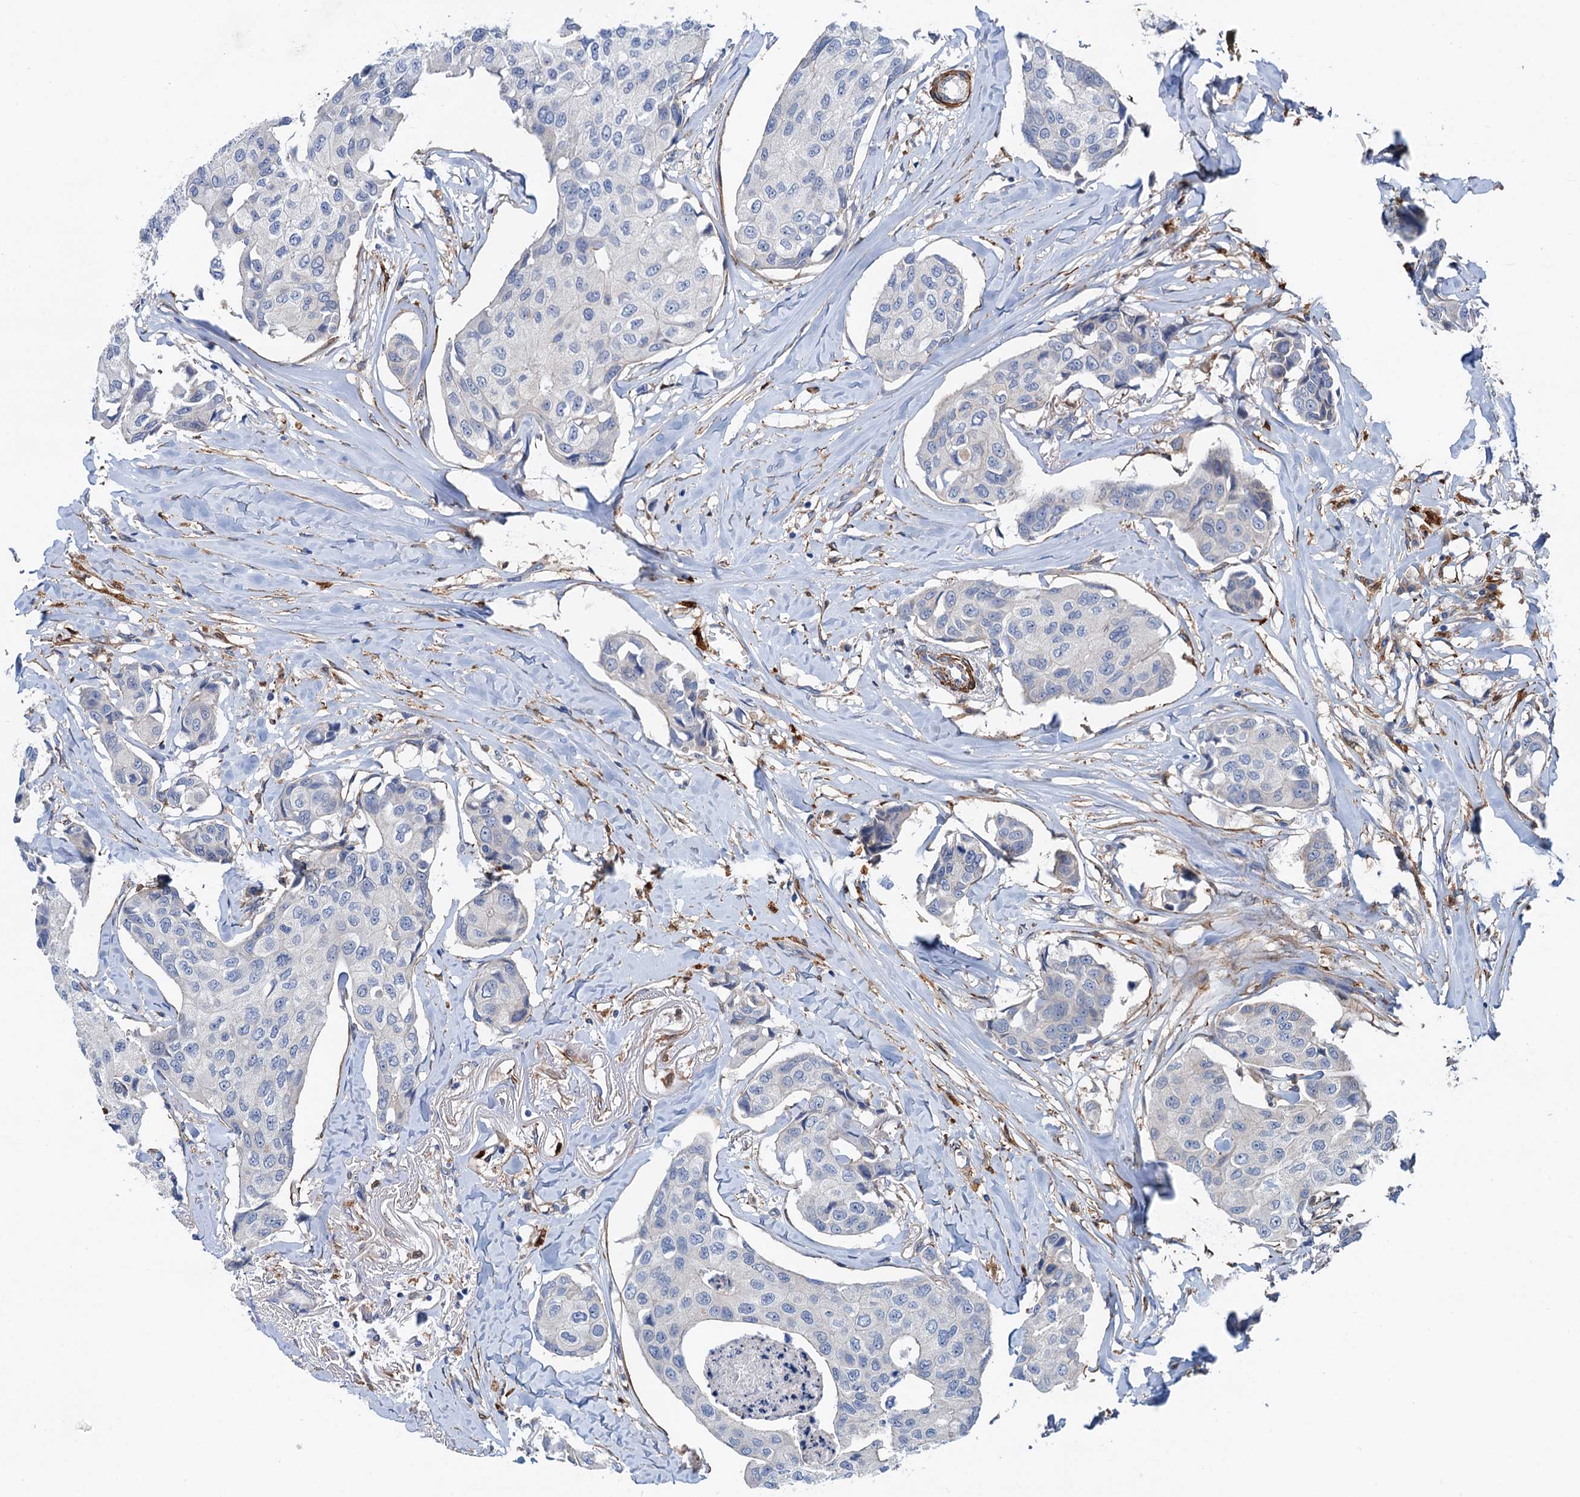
{"staining": {"intensity": "negative", "quantity": "none", "location": "none"}, "tissue": "breast cancer", "cell_type": "Tumor cells", "image_type": "cancer", "snomed": [{"axis": "morphology", "description": "Duct carcinoma"}, {"axis": "topography", "description": "Breast"}], "caption": "The immunohistochemistry micrograph has no significant expression in tumor cells of breast cancer (infiltrating ductal carcinoma) tissue. Brightfield microscopy of immunohistochemistry stained with DAB (brown) and hematoxylin (blue), captured at high magnification.", "gene": "CSTPP1", "patient": {"sex": "female", "age": 80}}